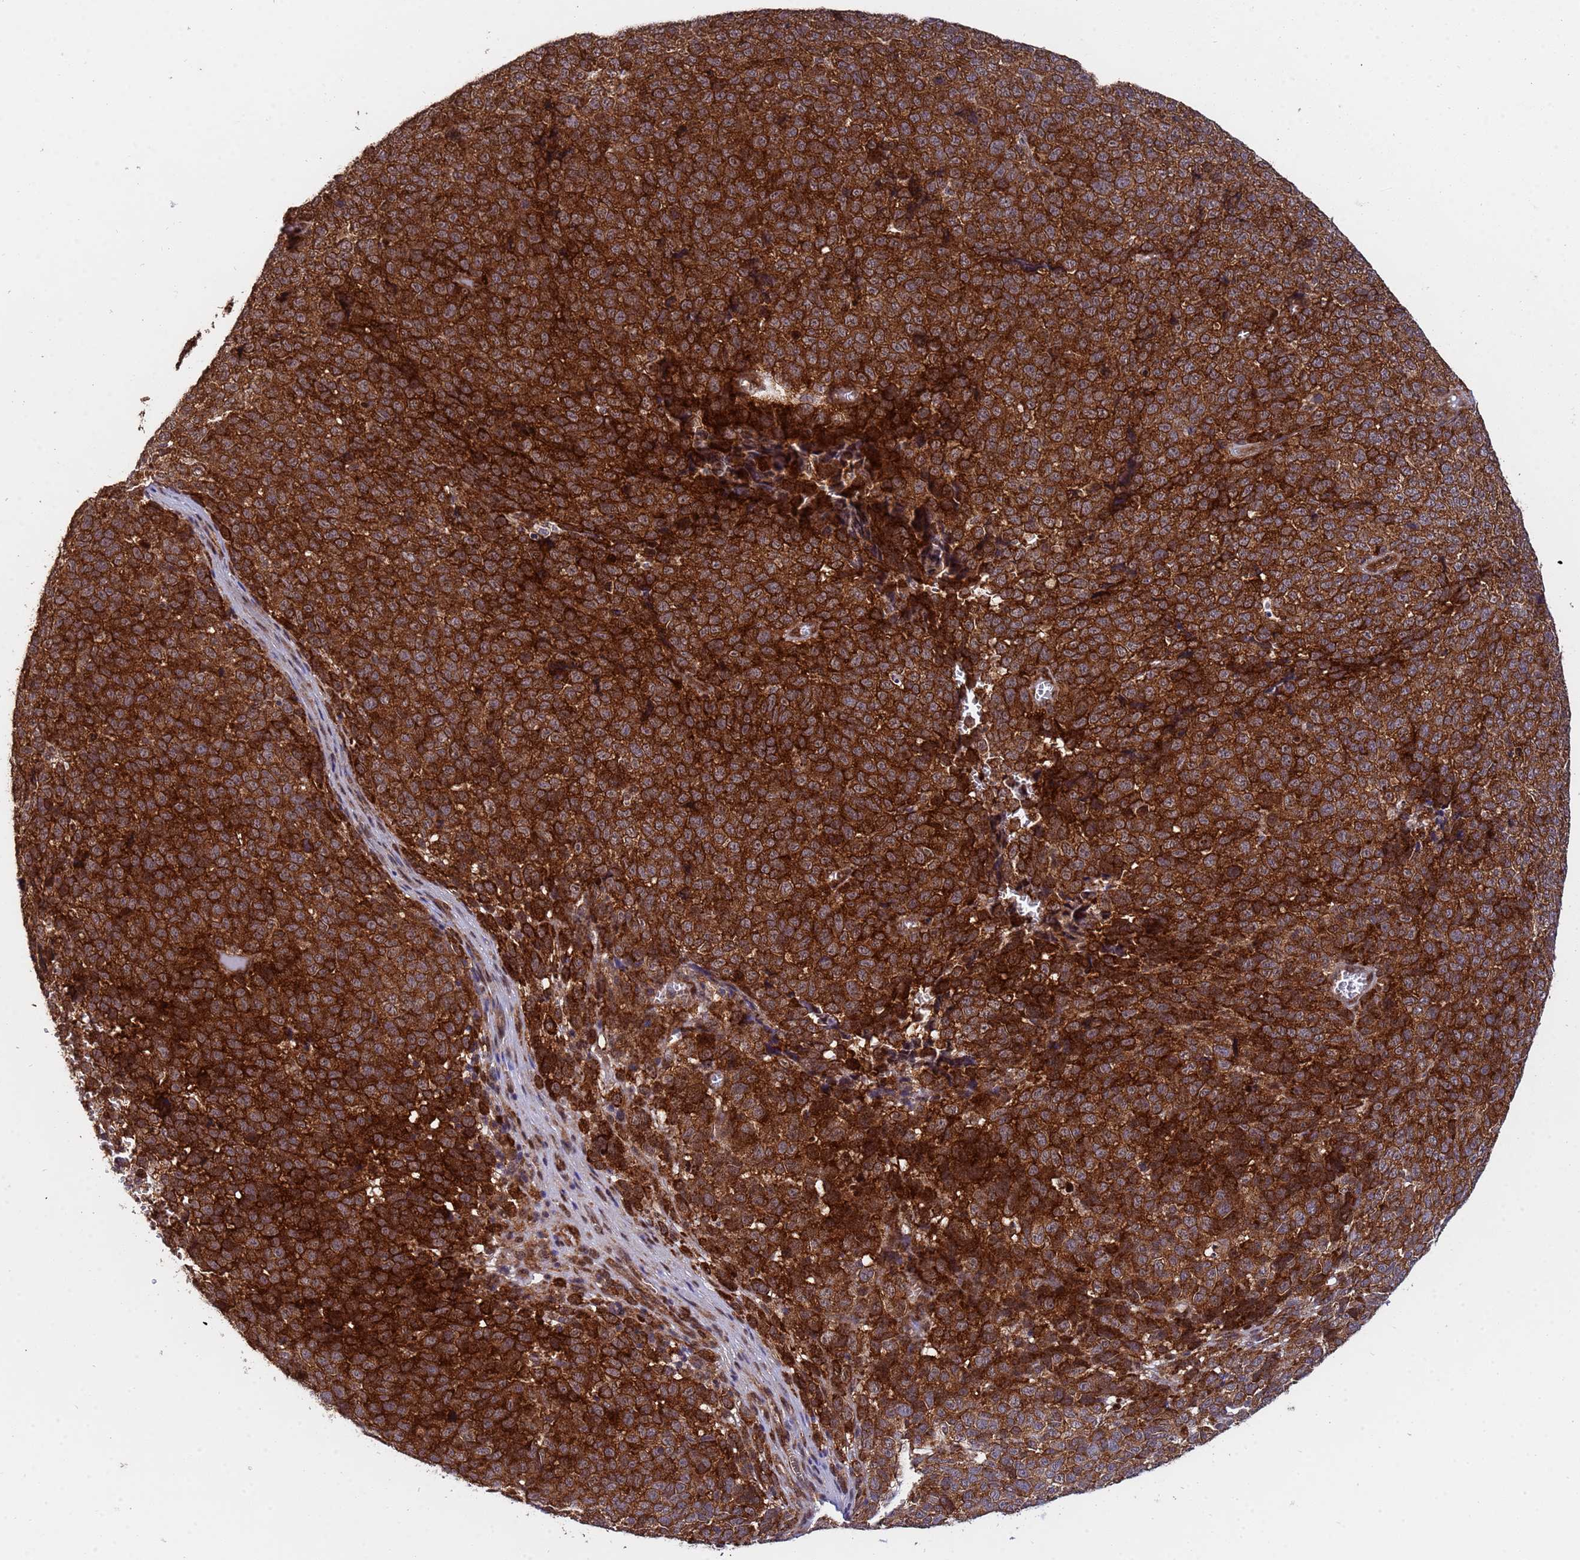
{"staining": {"intensity": "strong", "quantity": ">75%", "location": "cytoplasmic/membranous"}, "tissue": "melanoma", "cell_type": "Tumor cells", "image_type": "cancer", "snomed": [{"axis": "morphology", "description": "Malignant melanoma, NOS"}, {"axis": "topography", "description": "Nose, NOS"}], "caption": "Protein expression analysis of malignant melanoma reveals strong cytoplasmic/membranous positivity in about >75% of tumor cells.", "gene": "TRIP6", "patient": {"sex": "female", "age": 48}}